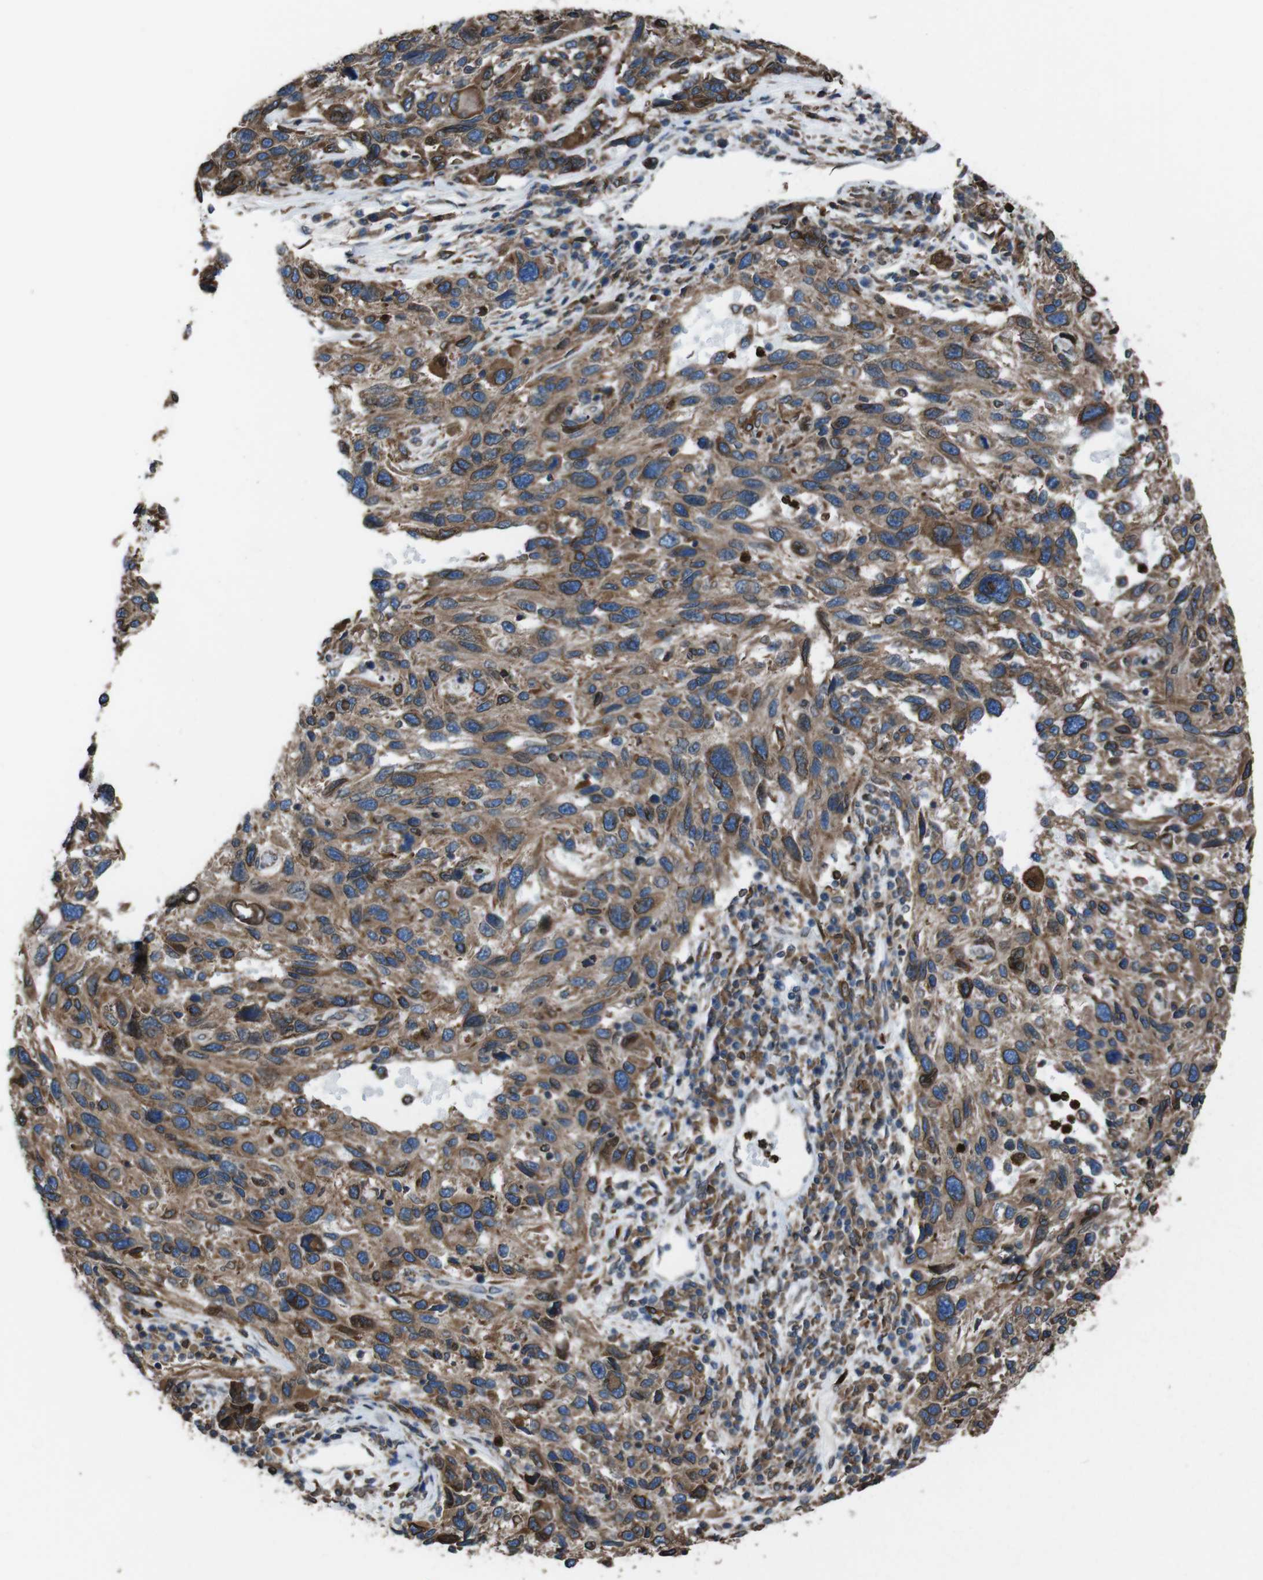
{"staining": {"intensity": "moderate", "quantity": ">75%", "location": "cytoplasmic/membranous"}, "tissue": "melanoma", "cell_type": "Tumor cells", "image_type": "cancer", "snomed": [{"axis": "morphology", "description": "Malignant melanoma, NOS"}, {"axis": "topography", "description": "Skin"}], "caption": "A high-resolution image shows immunohistochemistry staining of melanoma, which exhibits moderate cytoplasmic/membranous staining in approximately >75% of tumor cells.", "gene": "APMAP", "patient": {"sex": "male", "age": 53}}